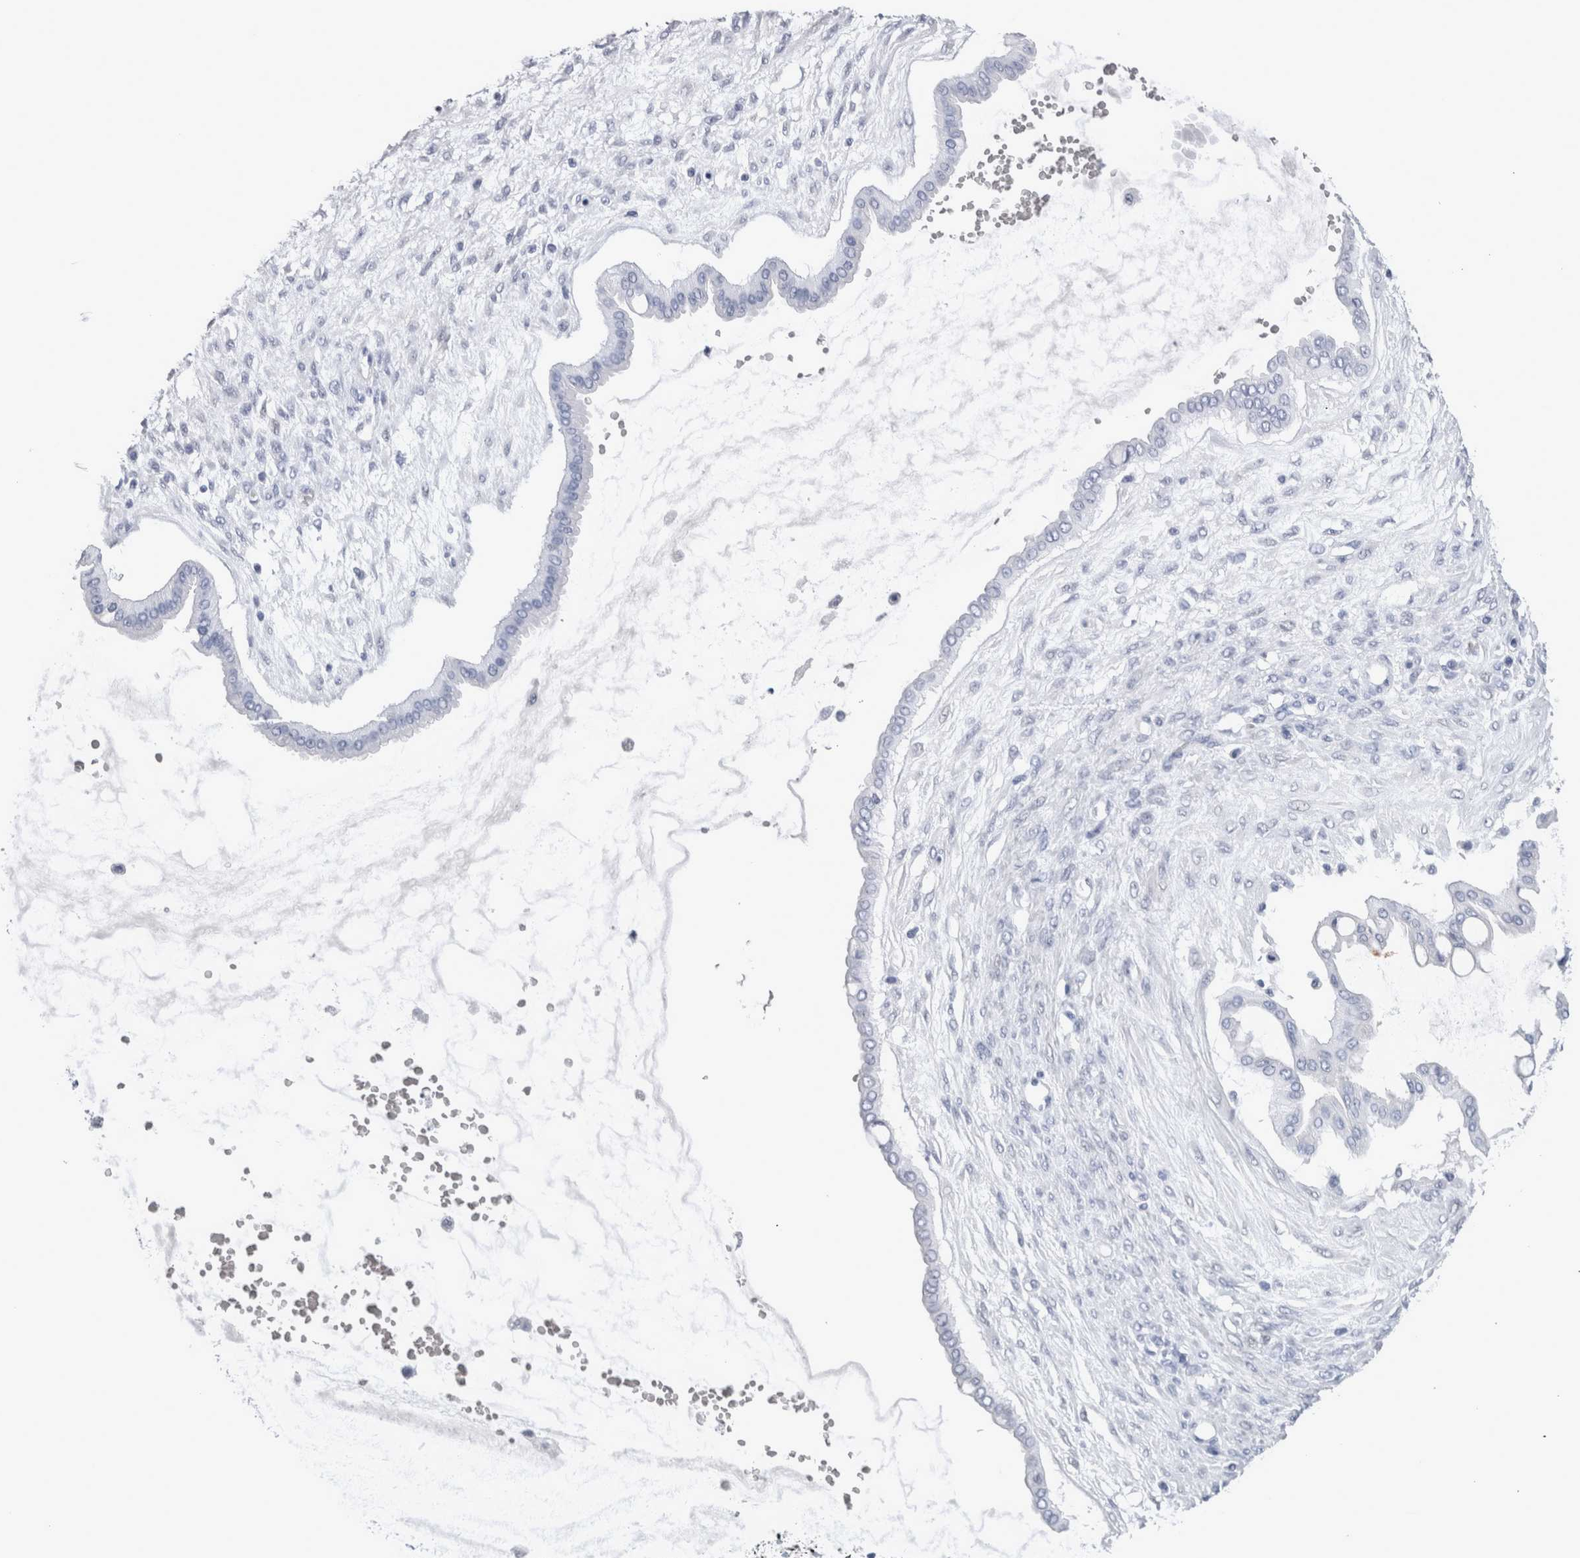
{"staining": {"intensity": "negative", "quantity": "none", "location": "none"}, "tissue": "ovarian cancer", "cell_type": "Tumor cells", "image_type": "cancer", "snomed": [{"axis": "morphology", "description": "Cystadenocarcinoma, mucinous, NOS"}, {"axis": "topography", "description": "Ovary"}], "caption": "Immunohistochemistry (IHC) photomicrograph of ovarian cancer (mucinous cystadenocarcinoma) stained for a protein (brown), which shows no staining in tumor cells.", "gene": "CA8", "patient": {"sex": "female", "age": 73}}